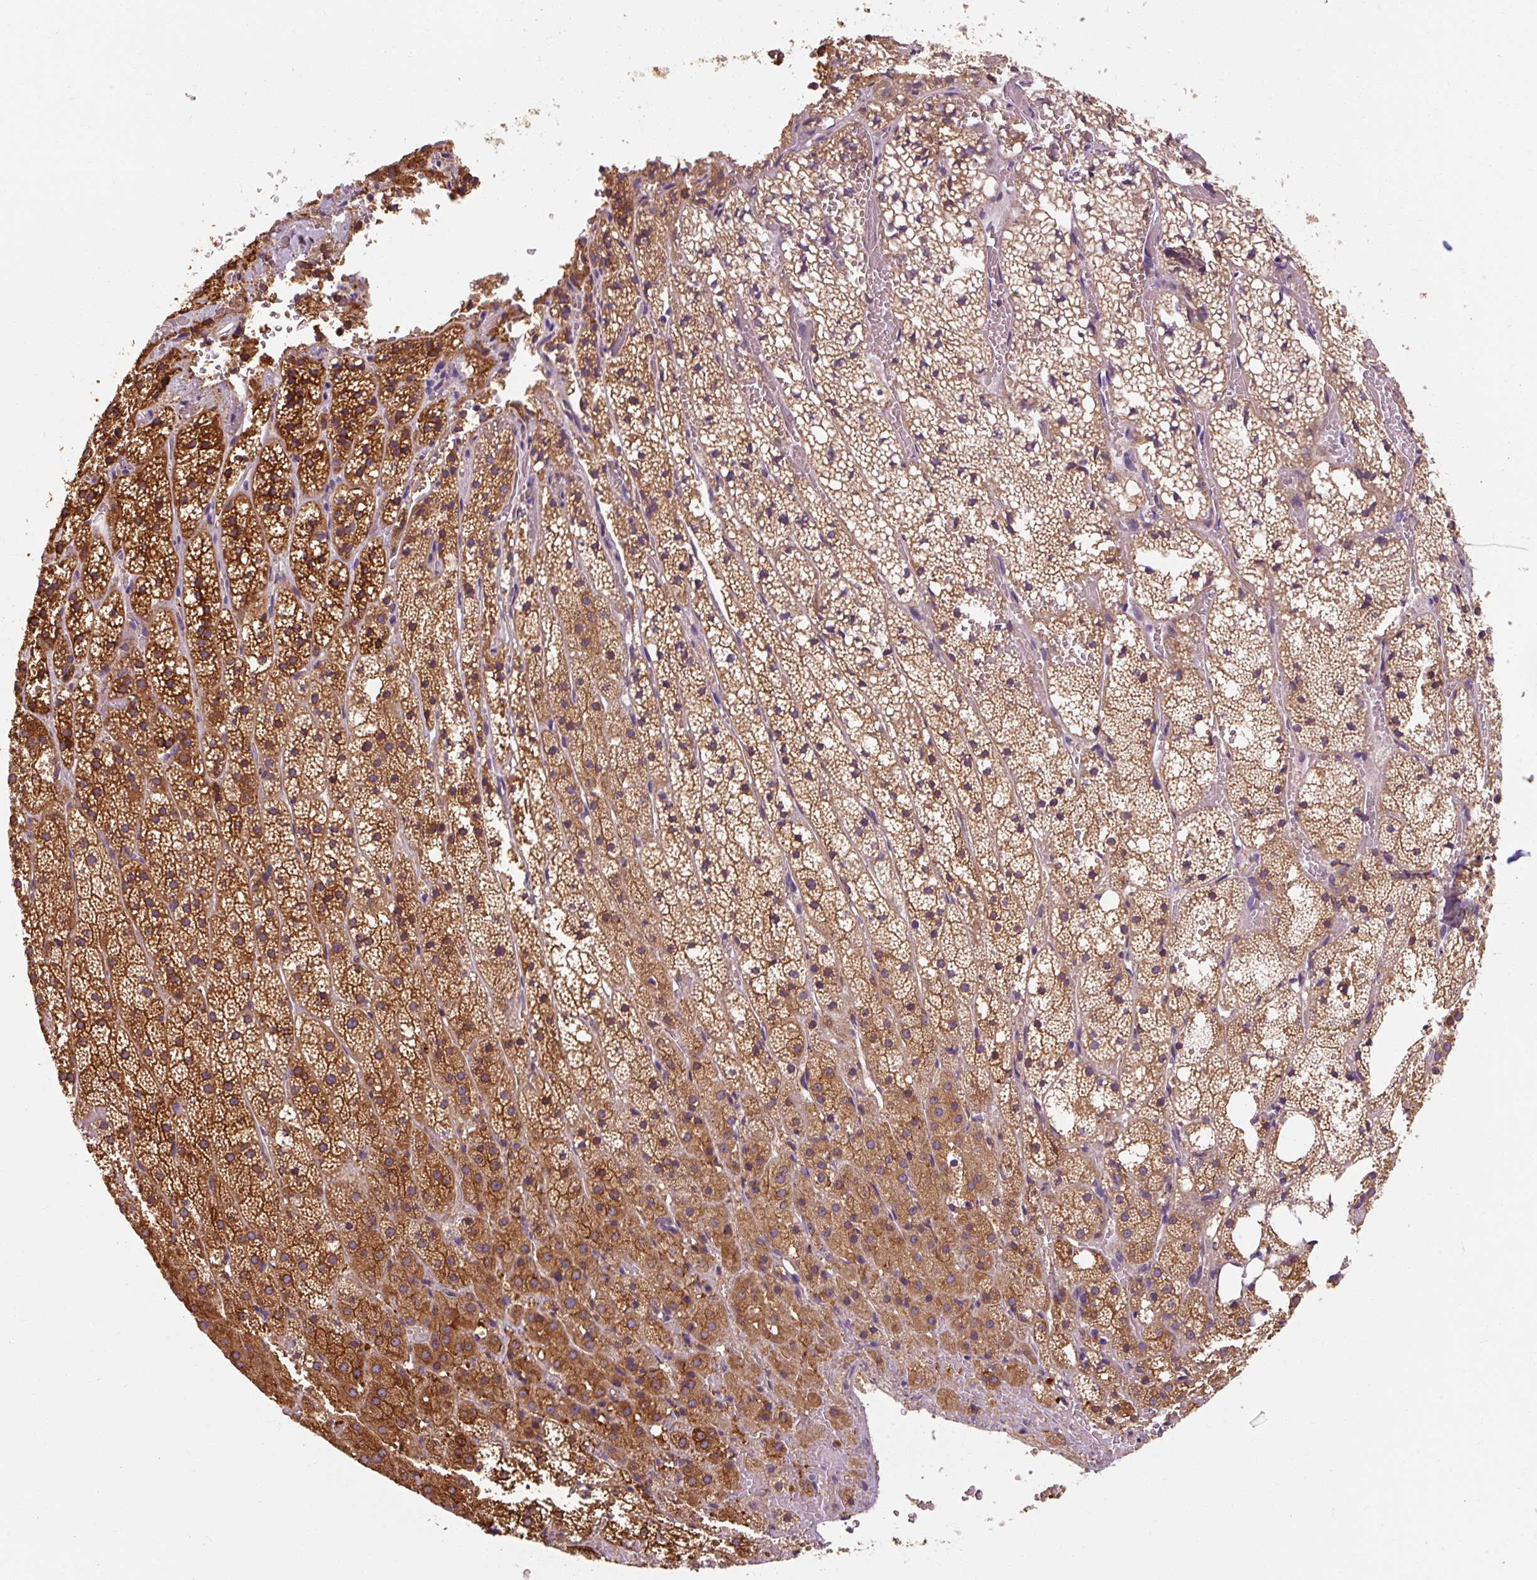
{"staining": {"intensity": "strong", "quantity": ">75%", "location": "cytoplasmic/membranous"}, "tissue": "adrenal gland", "cell_type": "Glandular cells", "image_type": "normal", "snomed": [{"axis": "morphology", "description": "Normal tissue, NOS"}, {"axis": "topography", "description": "Adrenal gland"}], "caption": "This histopathology image displays unremarkable adrenal gland stained with immunohistochemistry (IHC) to label a protein in brown. The cytoplasmic/membranous of glandular cells show strong positivity for the protein. Nuclei are counter-stained blue.", "gene": "TBC1D4", "patient": {"sex": "male", "age": 53}}